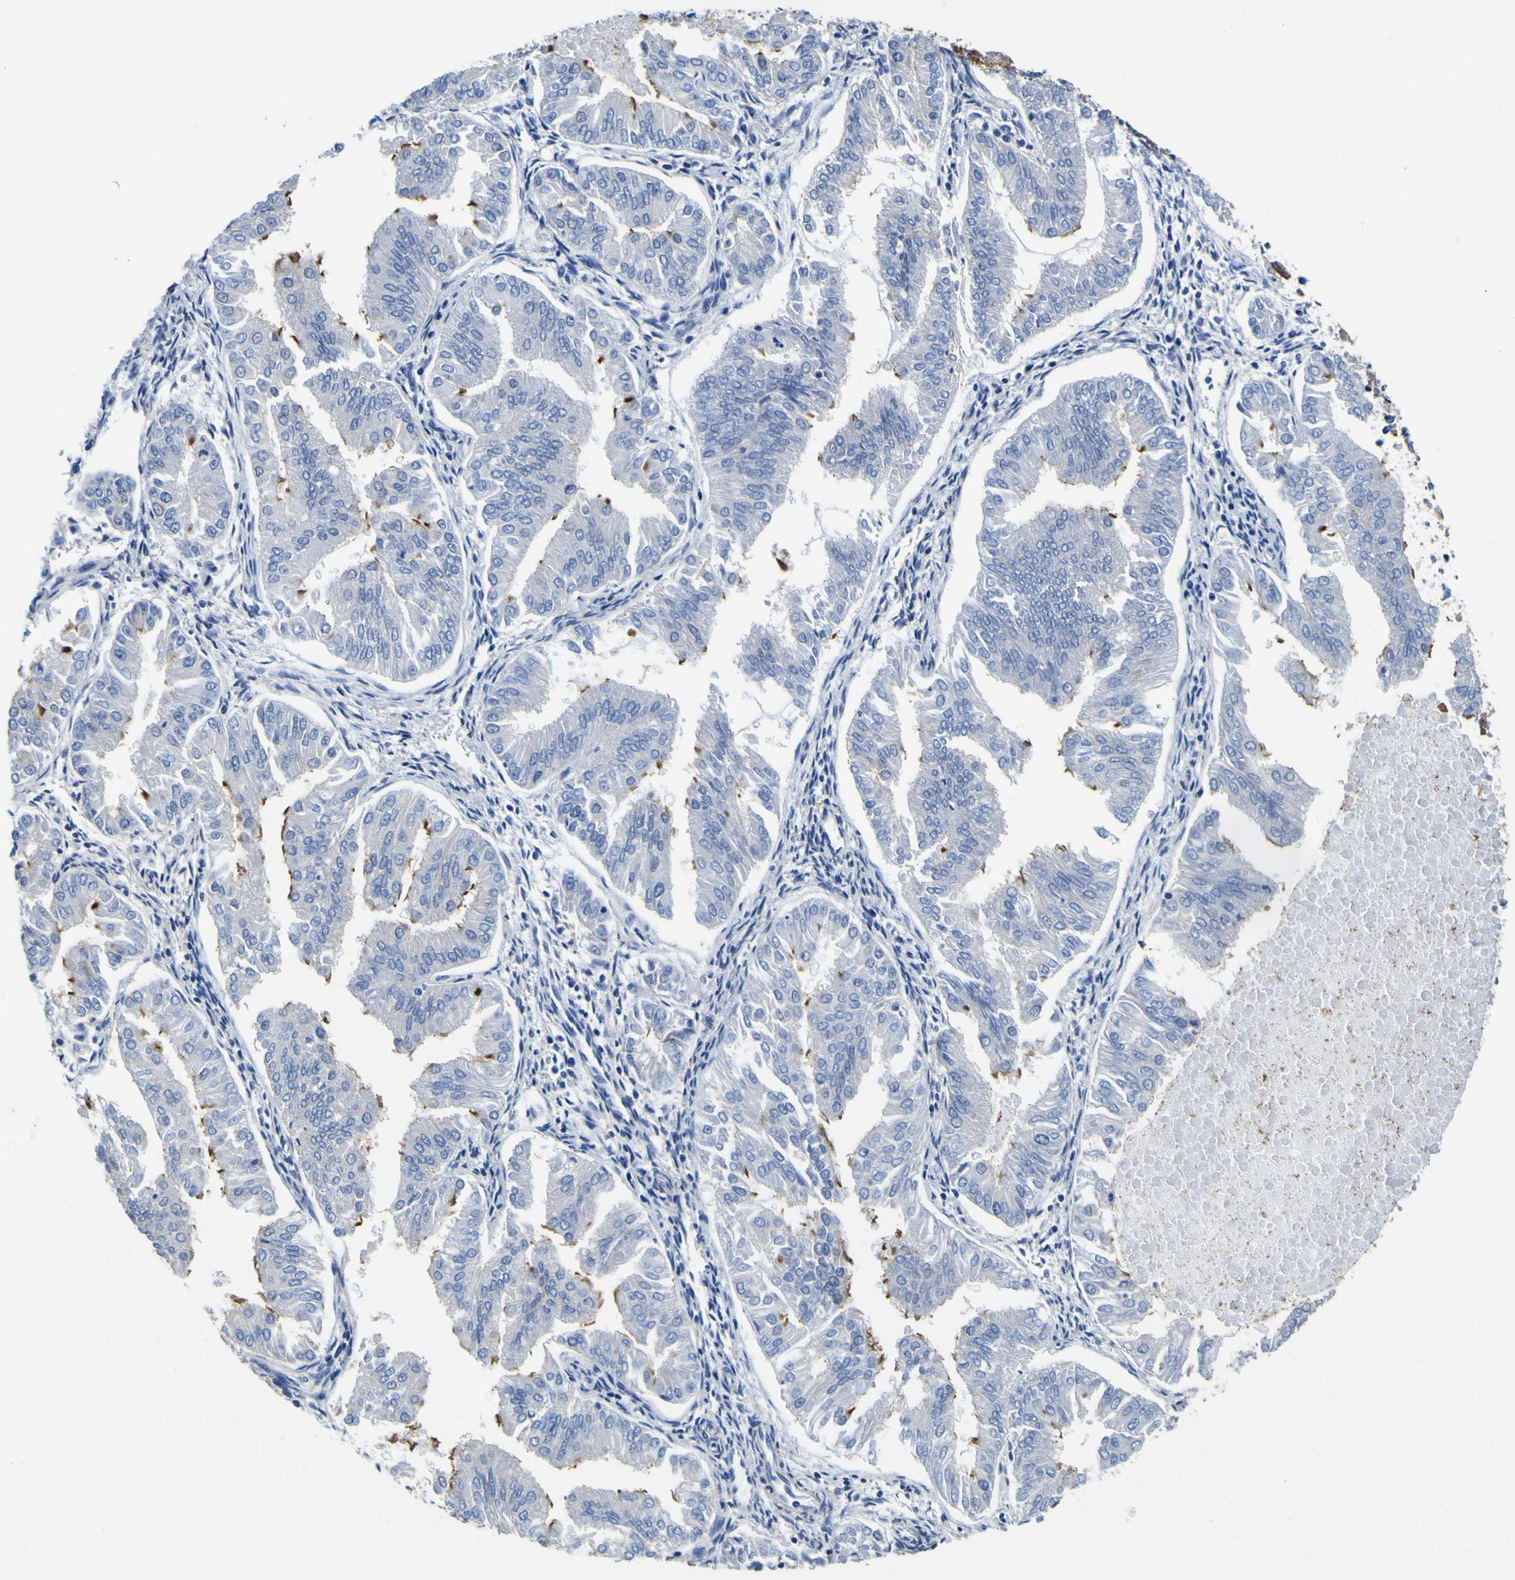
{"staining": {"intensity": "negative", "quantity": "none", "location": "none"}, "tissue": "endometrial cancer", "cell_type": "Tumor cells", "image_type": "cancer", "snomed": [{"axis": "morphology", "description": "Adenocarcinoma, NOS"}, {"axis": "topography", "description": "Endometrium"}], "caption": "High magnification brightfield microscopy of endometrial adenocarcinoma stained with DAB (brown) and counterstained with hematoxylin (blue): tumor cells show no significant expression.", "gene": "TUBA1B", "patient": {"sex": "female", "age": 53}}